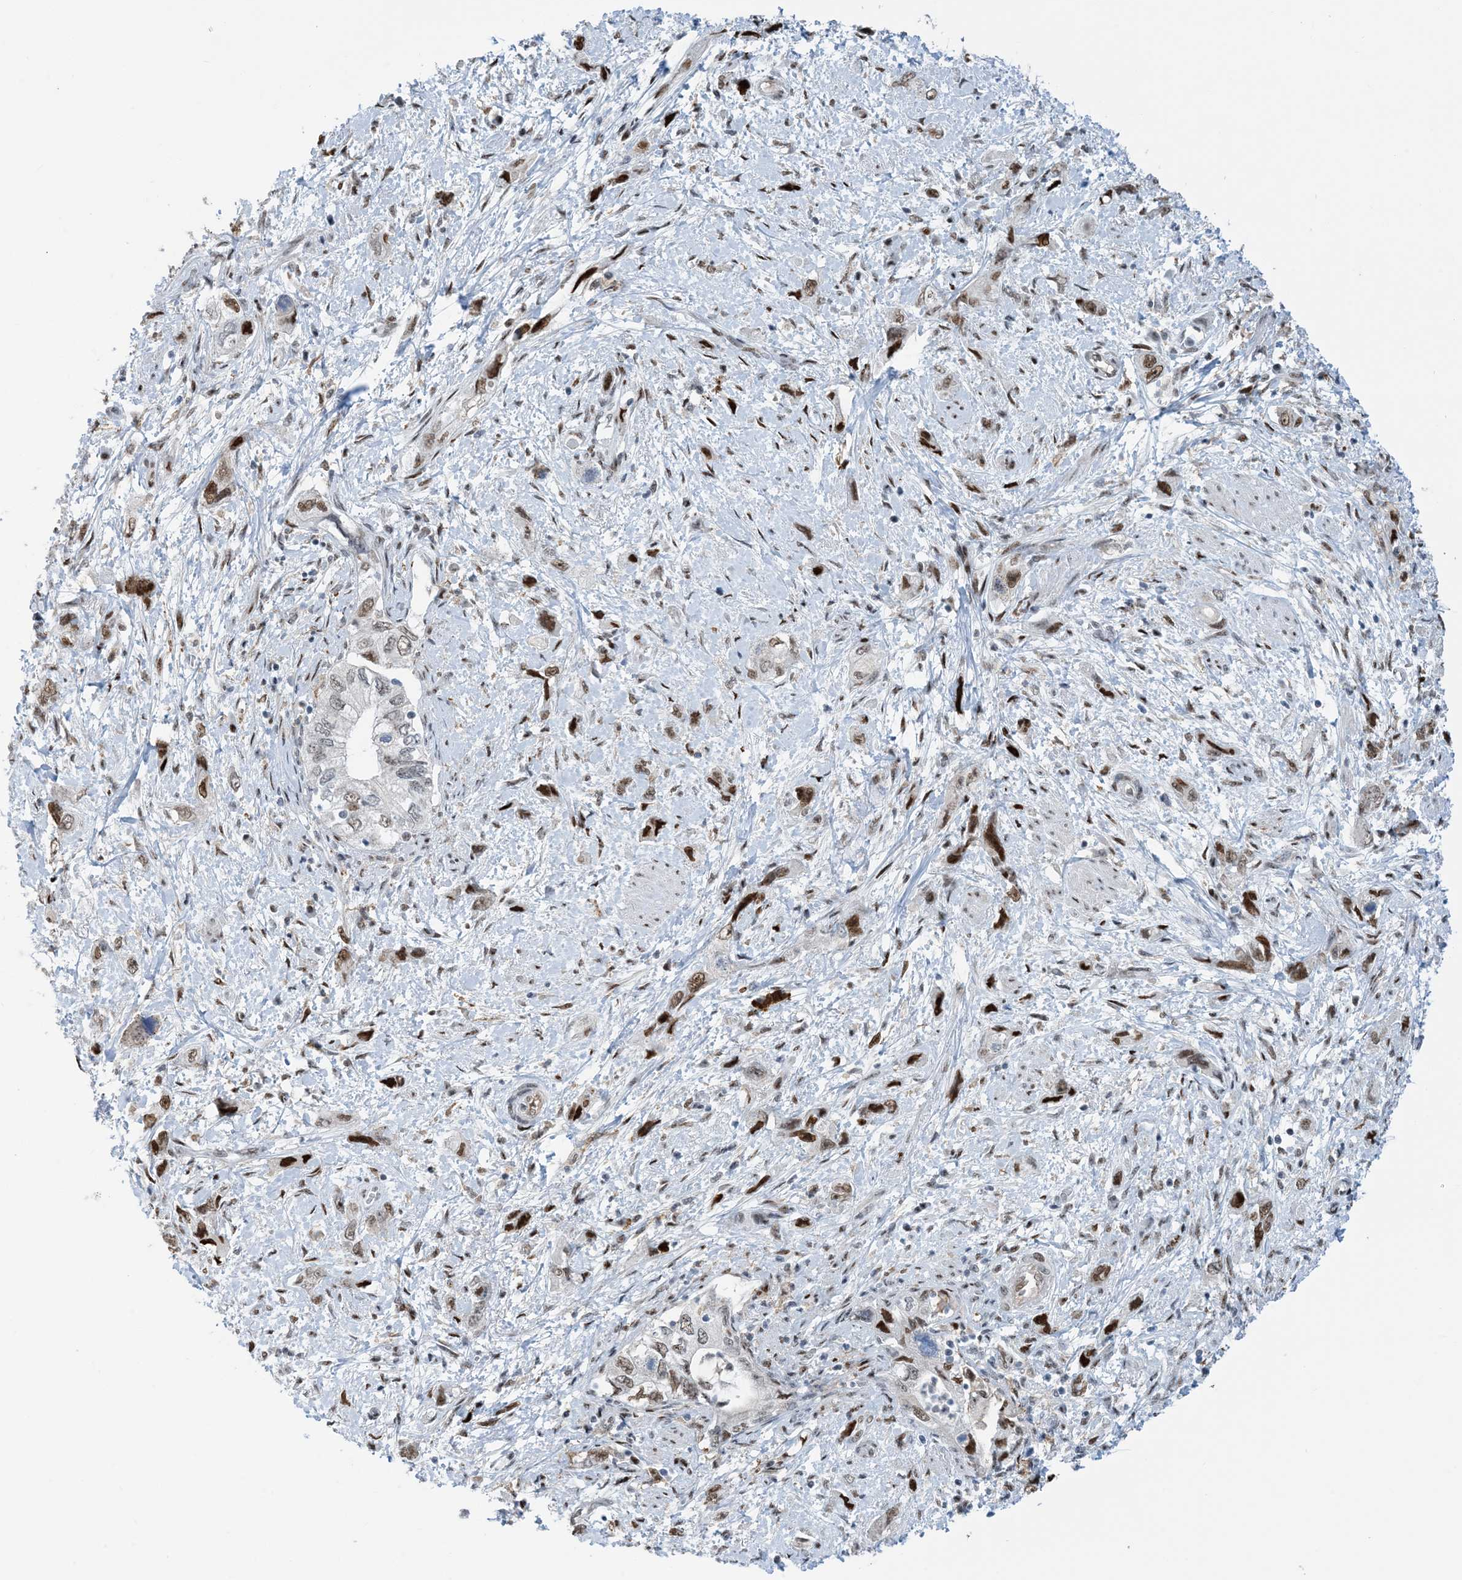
{"staining": {"intensity": "moderate", "quantity": "<25%", "location": "nuclear"}, "tissue": "pancreatic cancer", "cell_type": "Tumor cells", "image_type": "cancer", "snomed": [{"axis": "morphology", "description": "Adenocarcinoma, NOS"}, {"axis": "topography", "description": "Pancreas"}], "caption": "Tumor cells demonstrate low levels of moderate nuclear positivity in approximately <25% of cells in human pancreatic adenocarcinoma.", "gene": "HEMK1", "patient": {"sex": "female", "age": 73}}